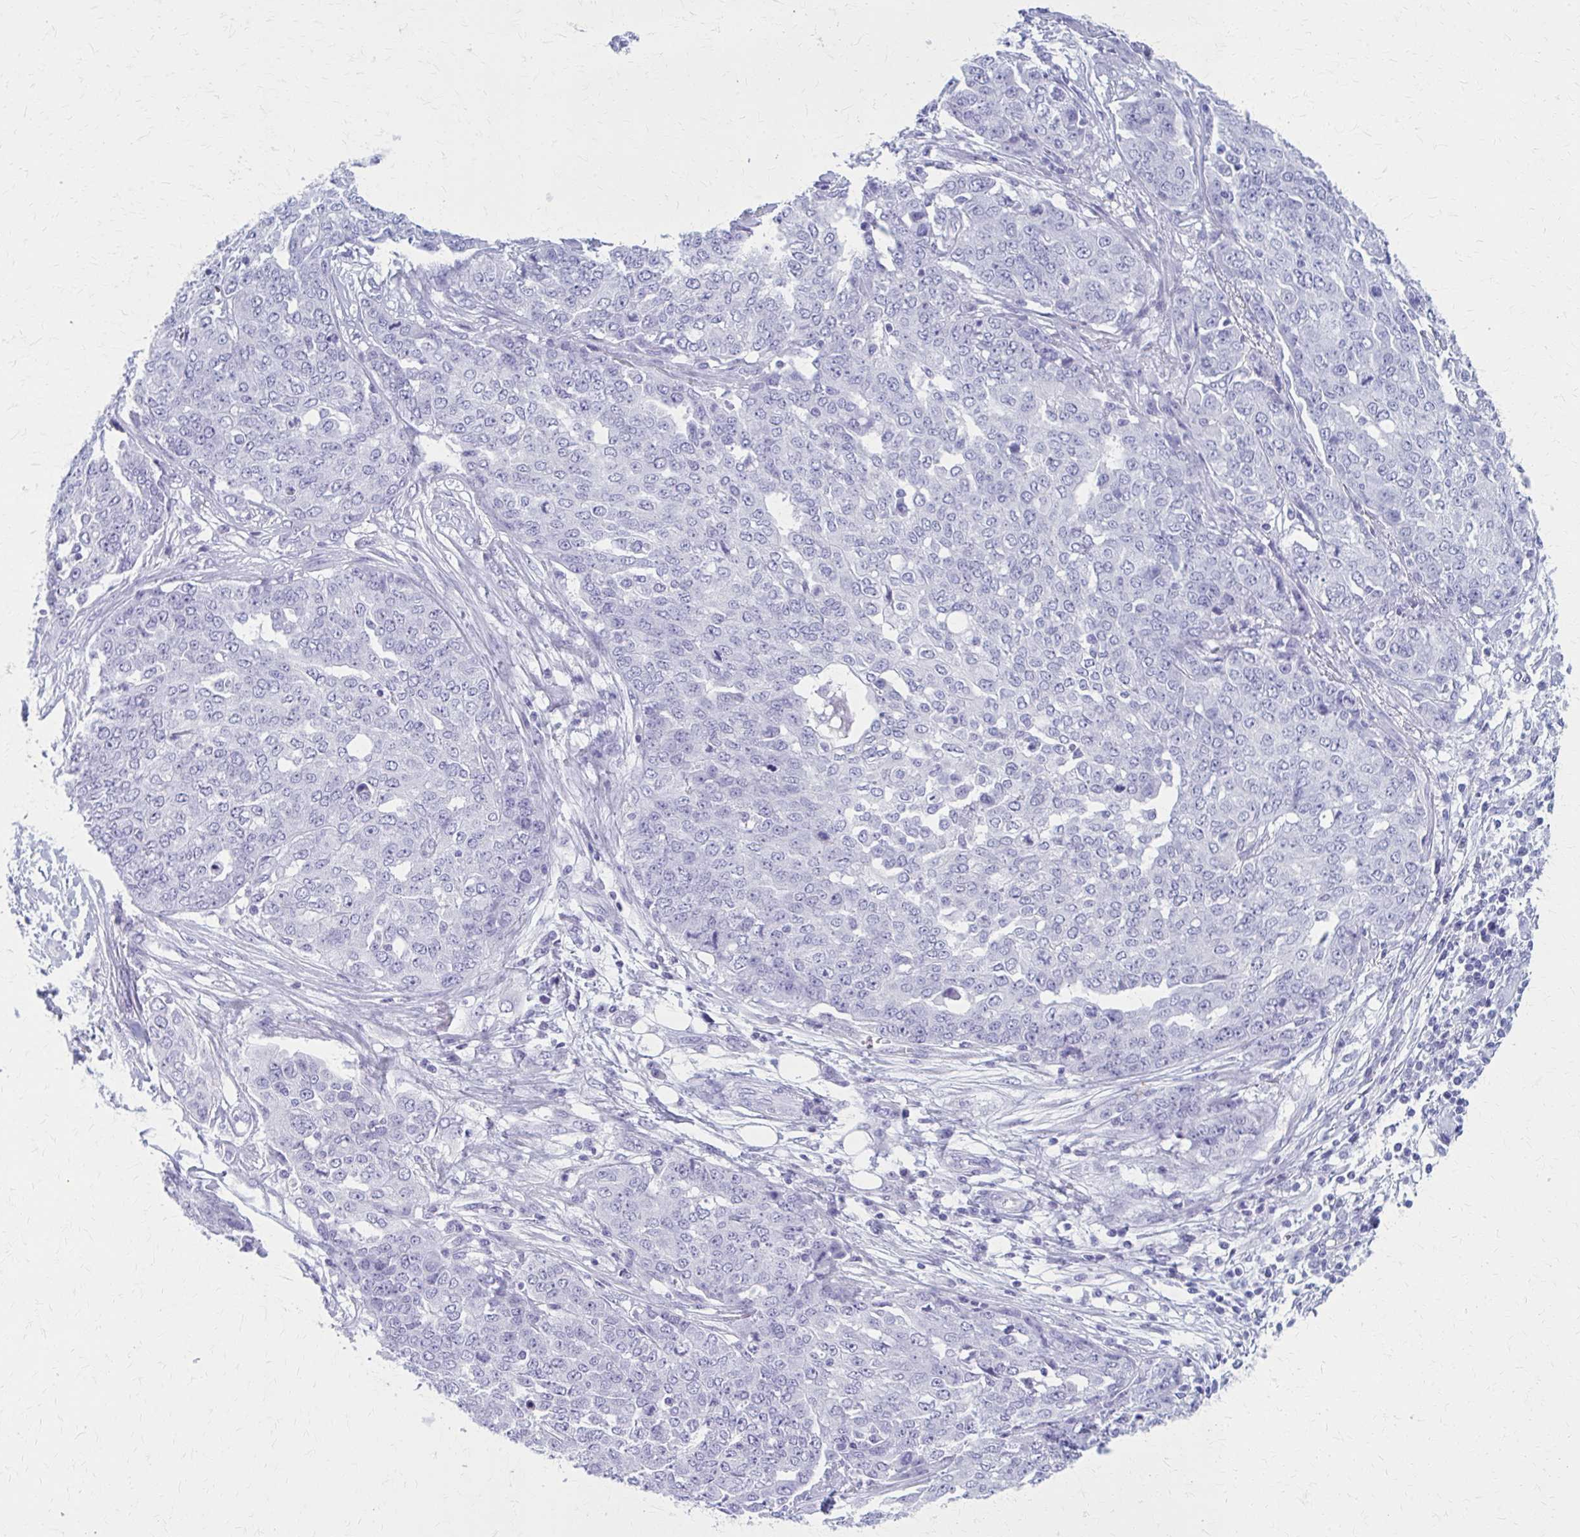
{"staining": {"intensity": "negative", "quantity": "none", "location": "none"}, "tissue": "ovarian cancer", "cell_type": "Tumor cells", "image_type": "cancer", "snomed": [{"axis": "morphology", "description": "Cystadenocarcinoma, serous, NOS"}, {"axis": "topography", "description": "Soft tissue"}, {"axis": "topography", "description": "Ovary"}], "caption": "Immunohistochemistry (IHC) of ovarian cancer shows no expression in tumor cells.", "gene": "CELF5", "patient": {"sex": "female", "age": 57}}